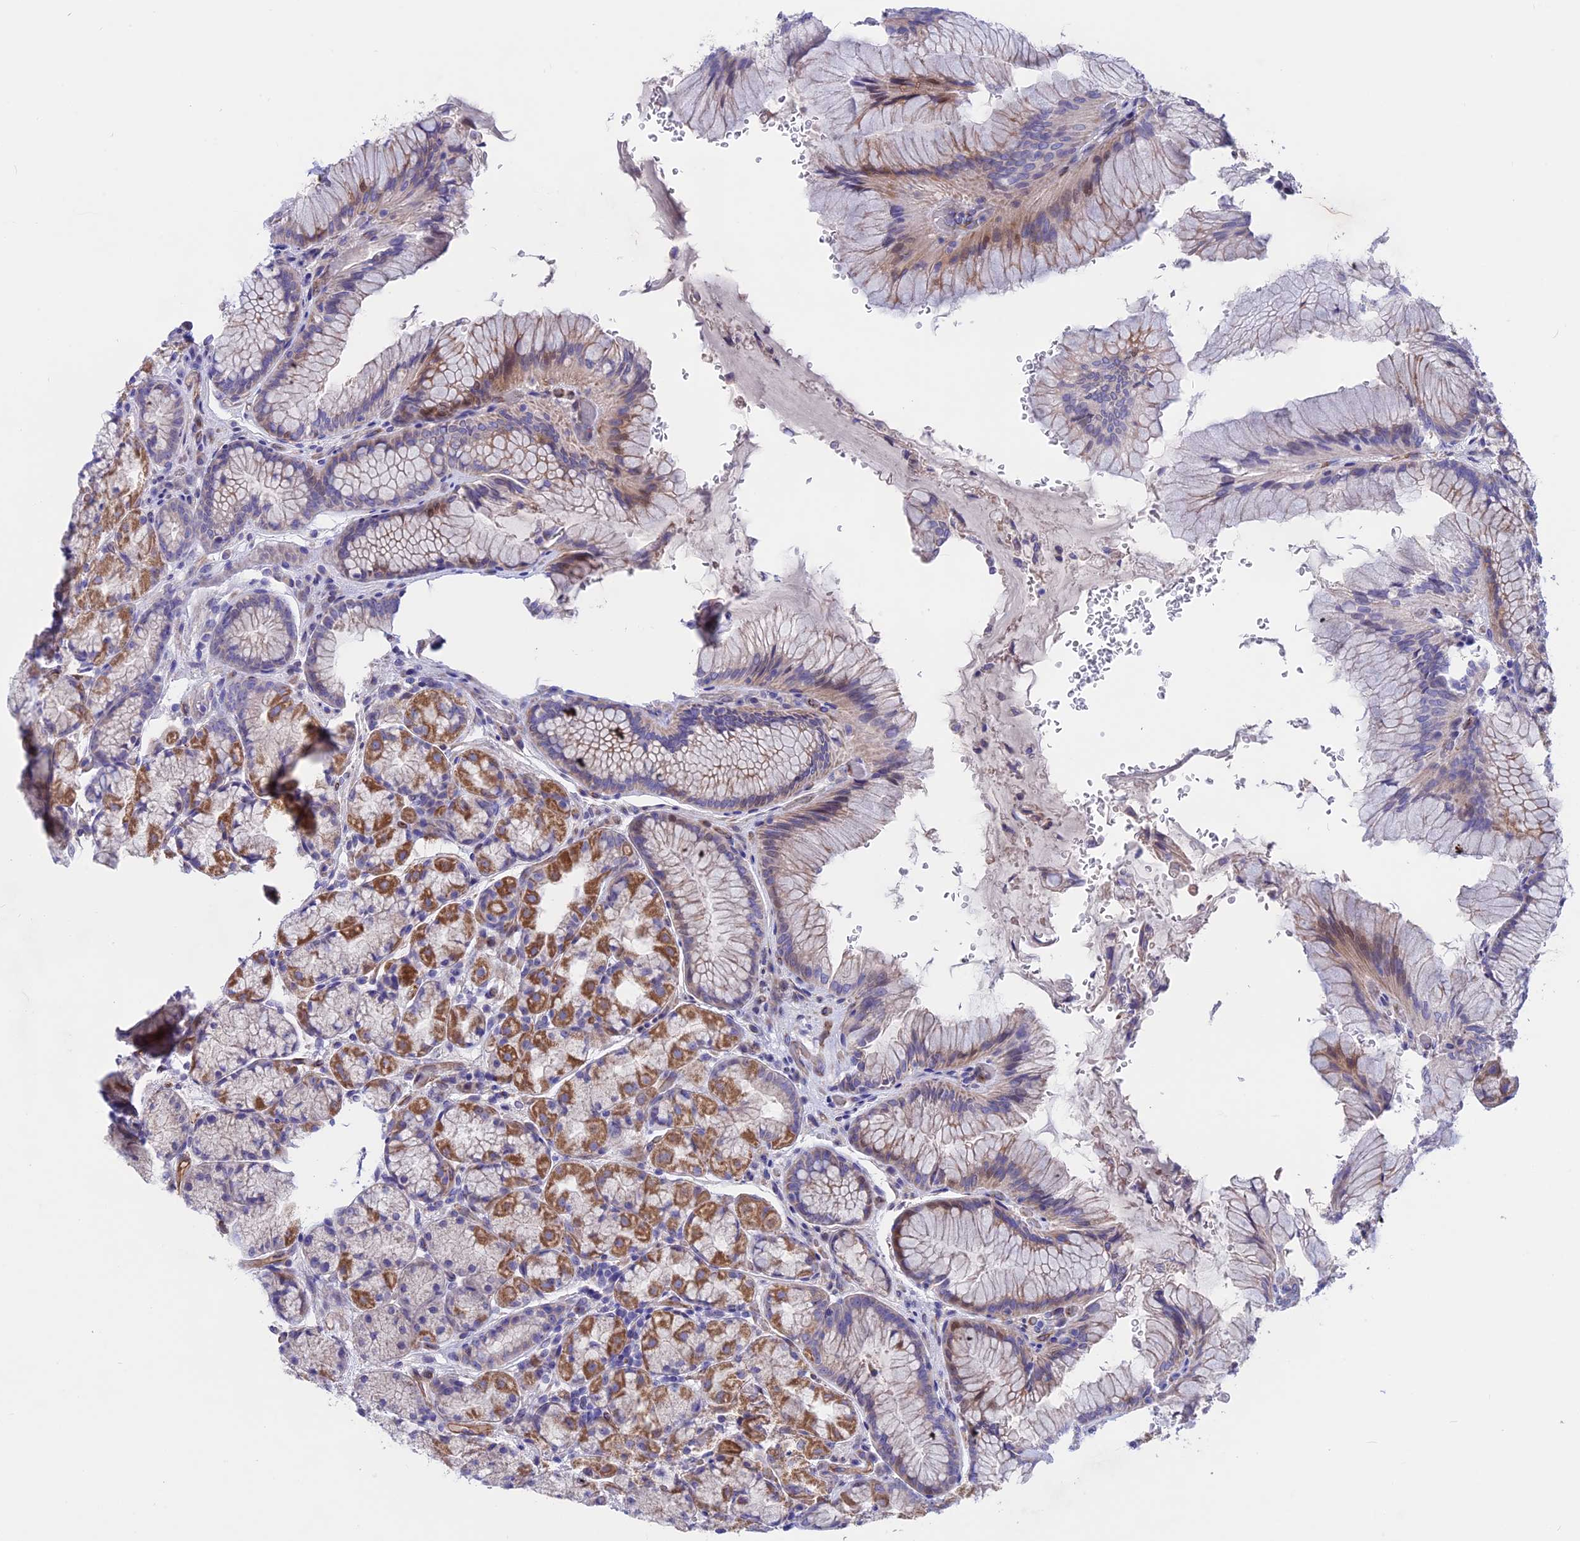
{"staining": {"intensity": "moderate", "quantity": "25%-75%", "location": "cytoplasmic/membranous"}, "tissue": "stomach", "cell_type": "Glandular cells", "image_type": "normal", "snomed": [{"axis": "morphology", "description": "Normal tissue, NOS"}, {"axis": "topography", "description": "Stomach"}], "caption": "High-magnification brightfield microscopy of normal stomach stained with DAB (3,3'-diaminobenzidine) (brown) and counterstained with hematoxylin (blue). glandular cells exhibit moderate cytoplasmic/membranous positivity is appreciated in about25%-75% of cells.", "gene": "TMEM138", "patient": {"sex": "male", "age": 63}}